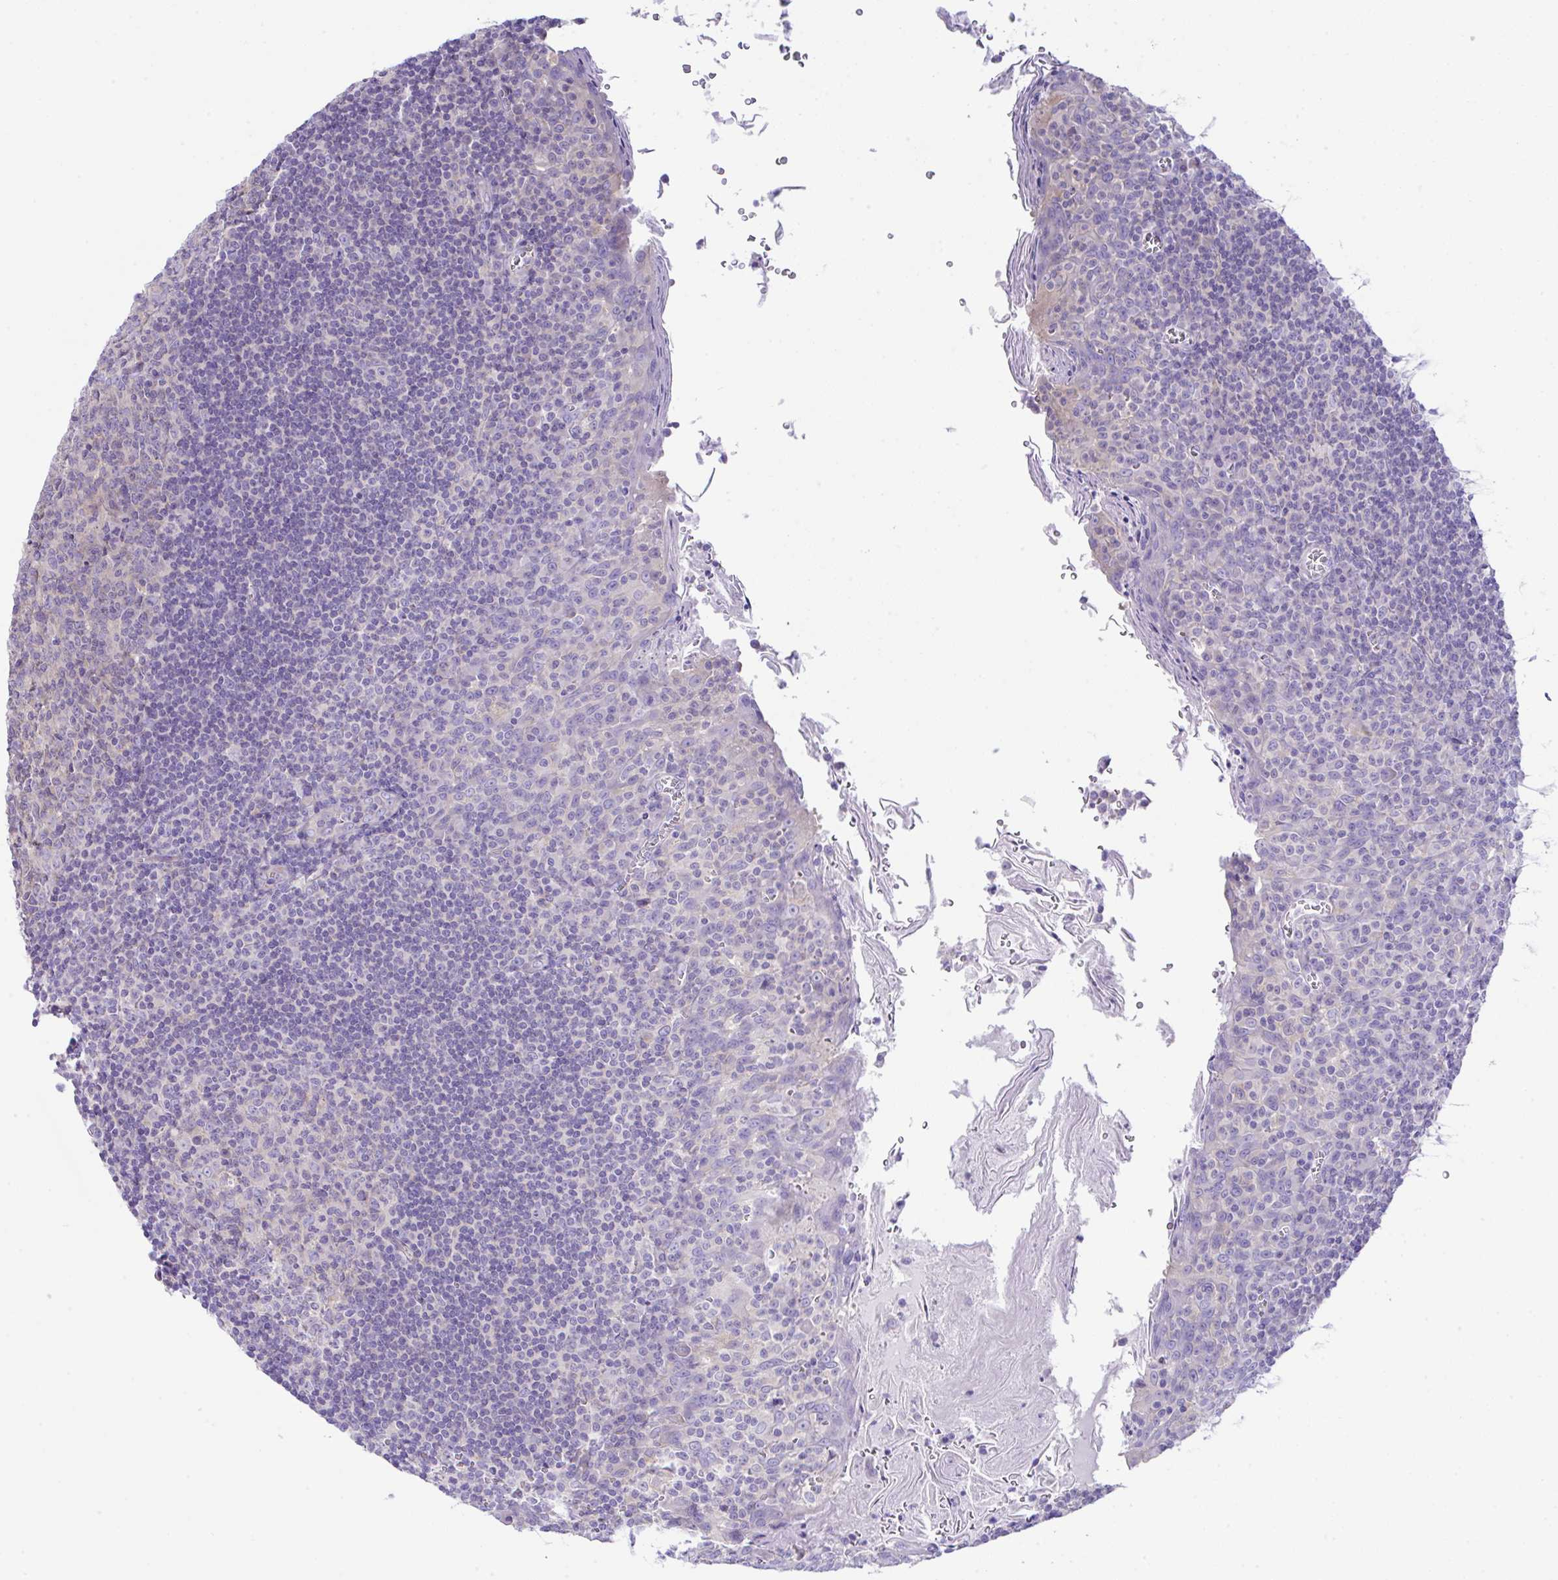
{"staining": {"intensity": "negative", "quantity": "none", "location": "none"}, "tissue": "tonsil", "cell_type": "Germinal center cells", "image_type": "normal", "snomed": [{"axis": "morphology", "description": "Normal tissue, NOS"}, {"axis": "topography", "description": "Tonsil"}], "caption": "Germinal center cells are negative for brown protein staining in benign tonsil.", "gene": "OR4P4", "patient": {"sex": "male", "age": 27}}